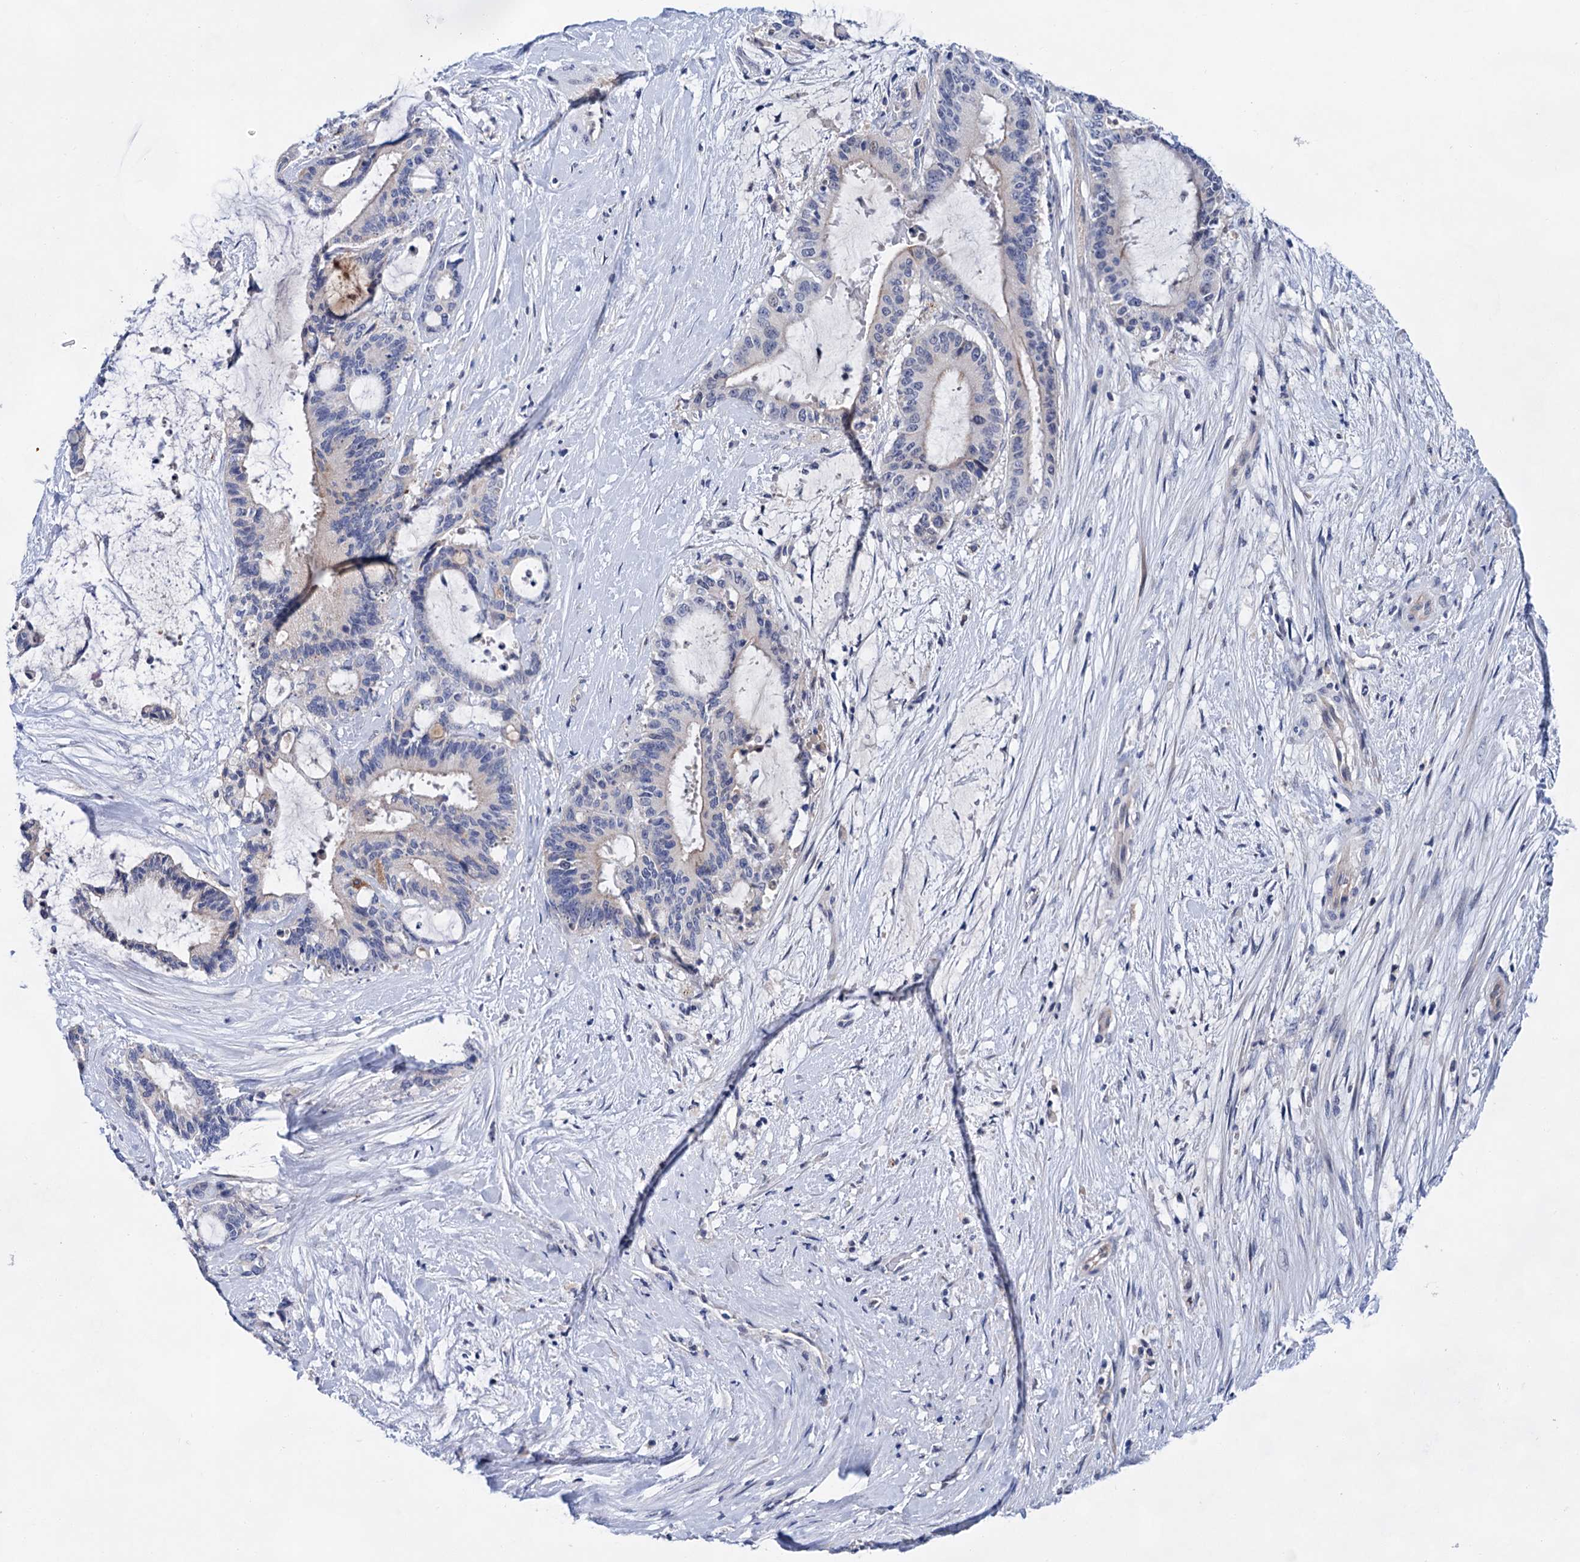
{"staining": {"intensity": "negative", "quantity": "none", "location": "none"}, "tissue": "liver cancer", "cell_type": "Tumor cells", "image_type": "cancer", "snomed": [{"axis": "morphology", "description": "Normal tissue, NOS"}, {"axis": "morphology", "description": "Cholangiocarcinoma"}, {"axis": "topography", "description": "Liver"}, {"axis": "topography", "description": "Peripheral nerve tissue"}], "caption": "Cholangiocarcinoma (liver) stained for a protein using immunohistochemistry exhibits no staining tumor cells.", "gene": "MORN3", "patient": {"sex": "female", "age": 73}}